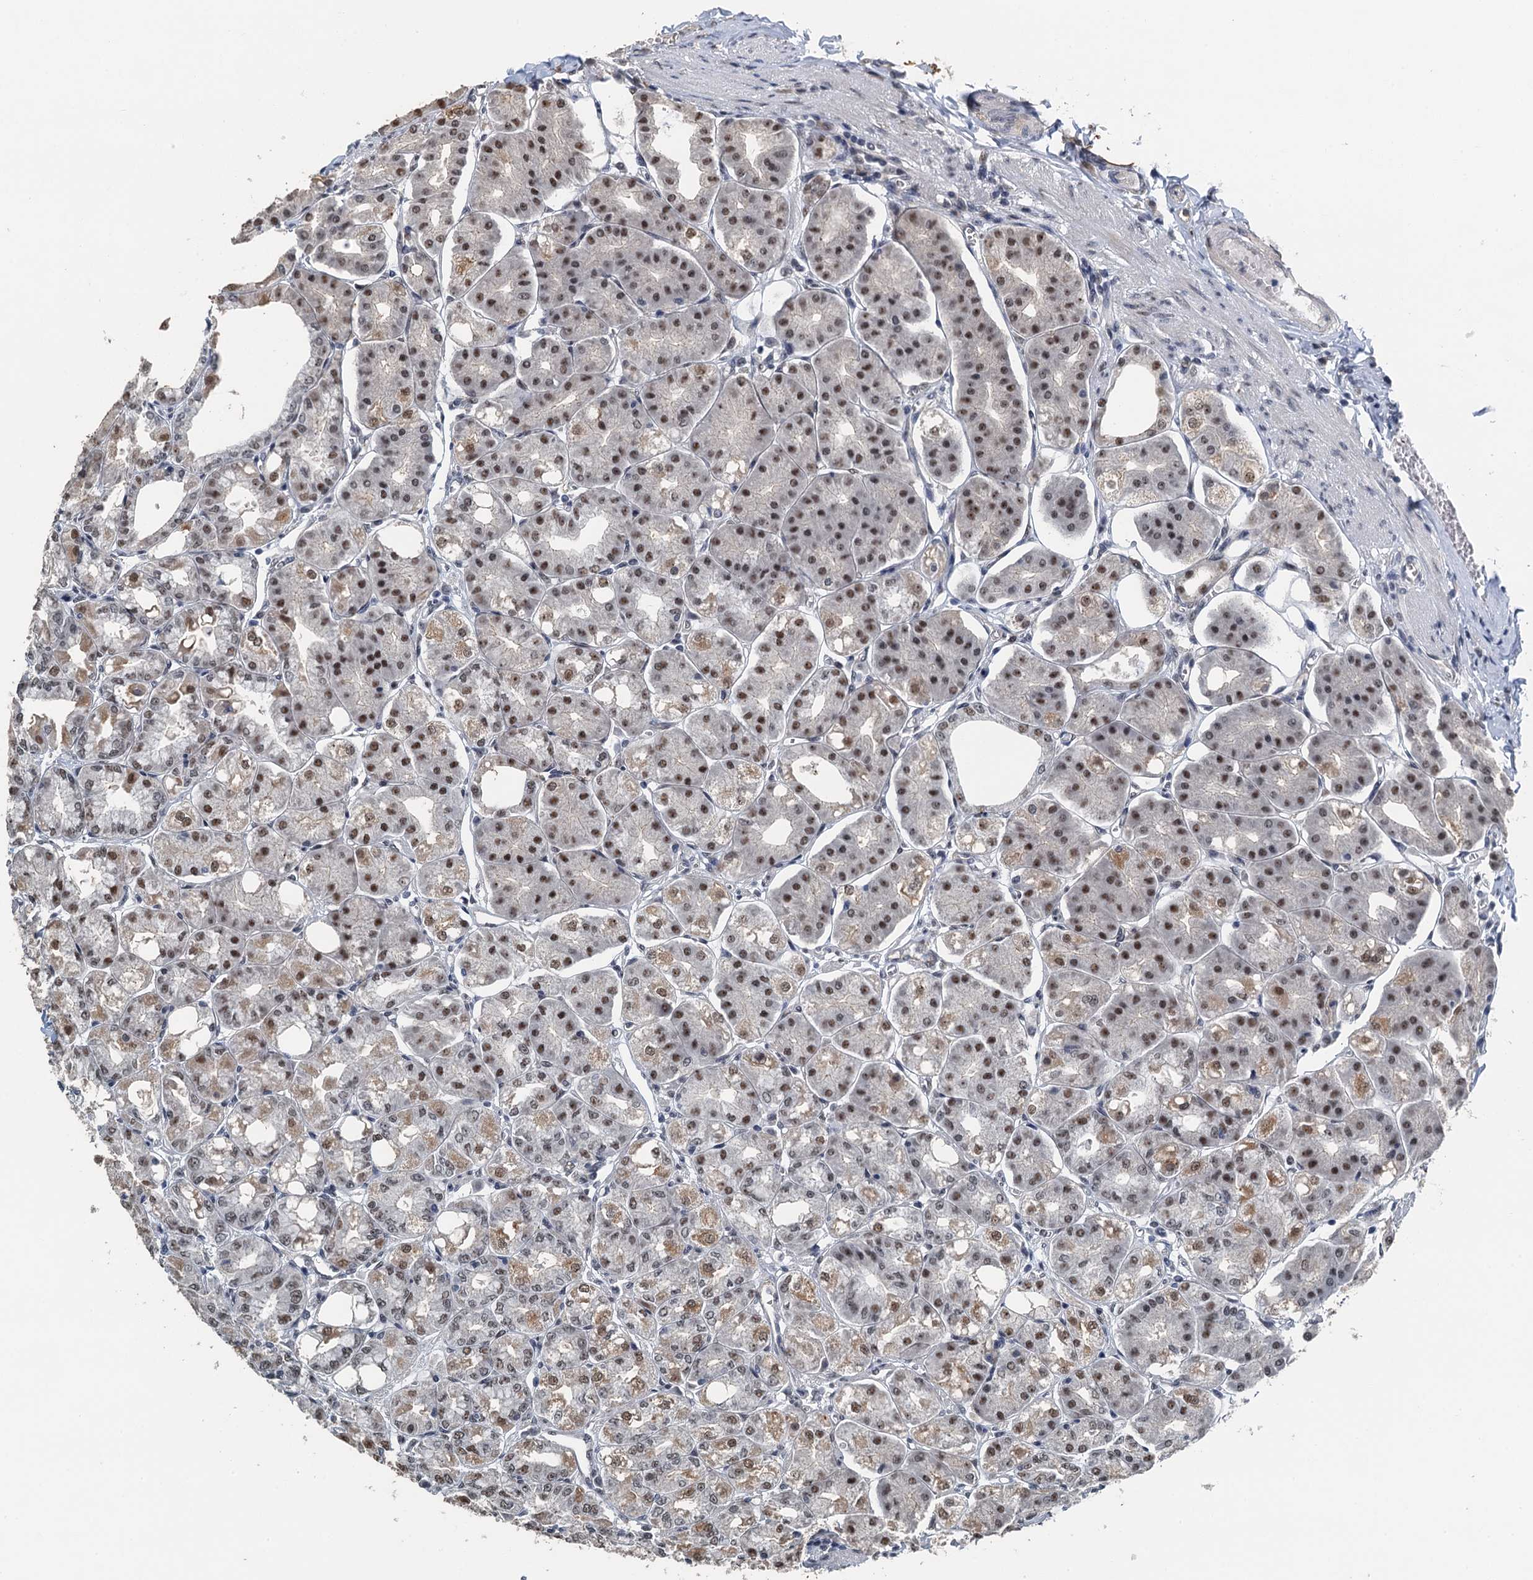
{"staining": {"intensity": "strong", "quantity": ">75%", "location": "cytoplasmic/membranous,nuclear"}, "tissue": "stomach", "cell_type": "Glandular cells", "image_type": "normal", "snomed": [{"axis": "morphology", "description": "Normal tissue, NOS"}, {"axis": "topography", "description": "Stomach, lower"}], "caption": "Stomach stained for a protein (brown) exhibits strong cytoplasmic/membranous,nuclear positive staining in about >75% of glandular cells.", "gene": "MTA3", "patient": {"sex": "male", "age": 71}}